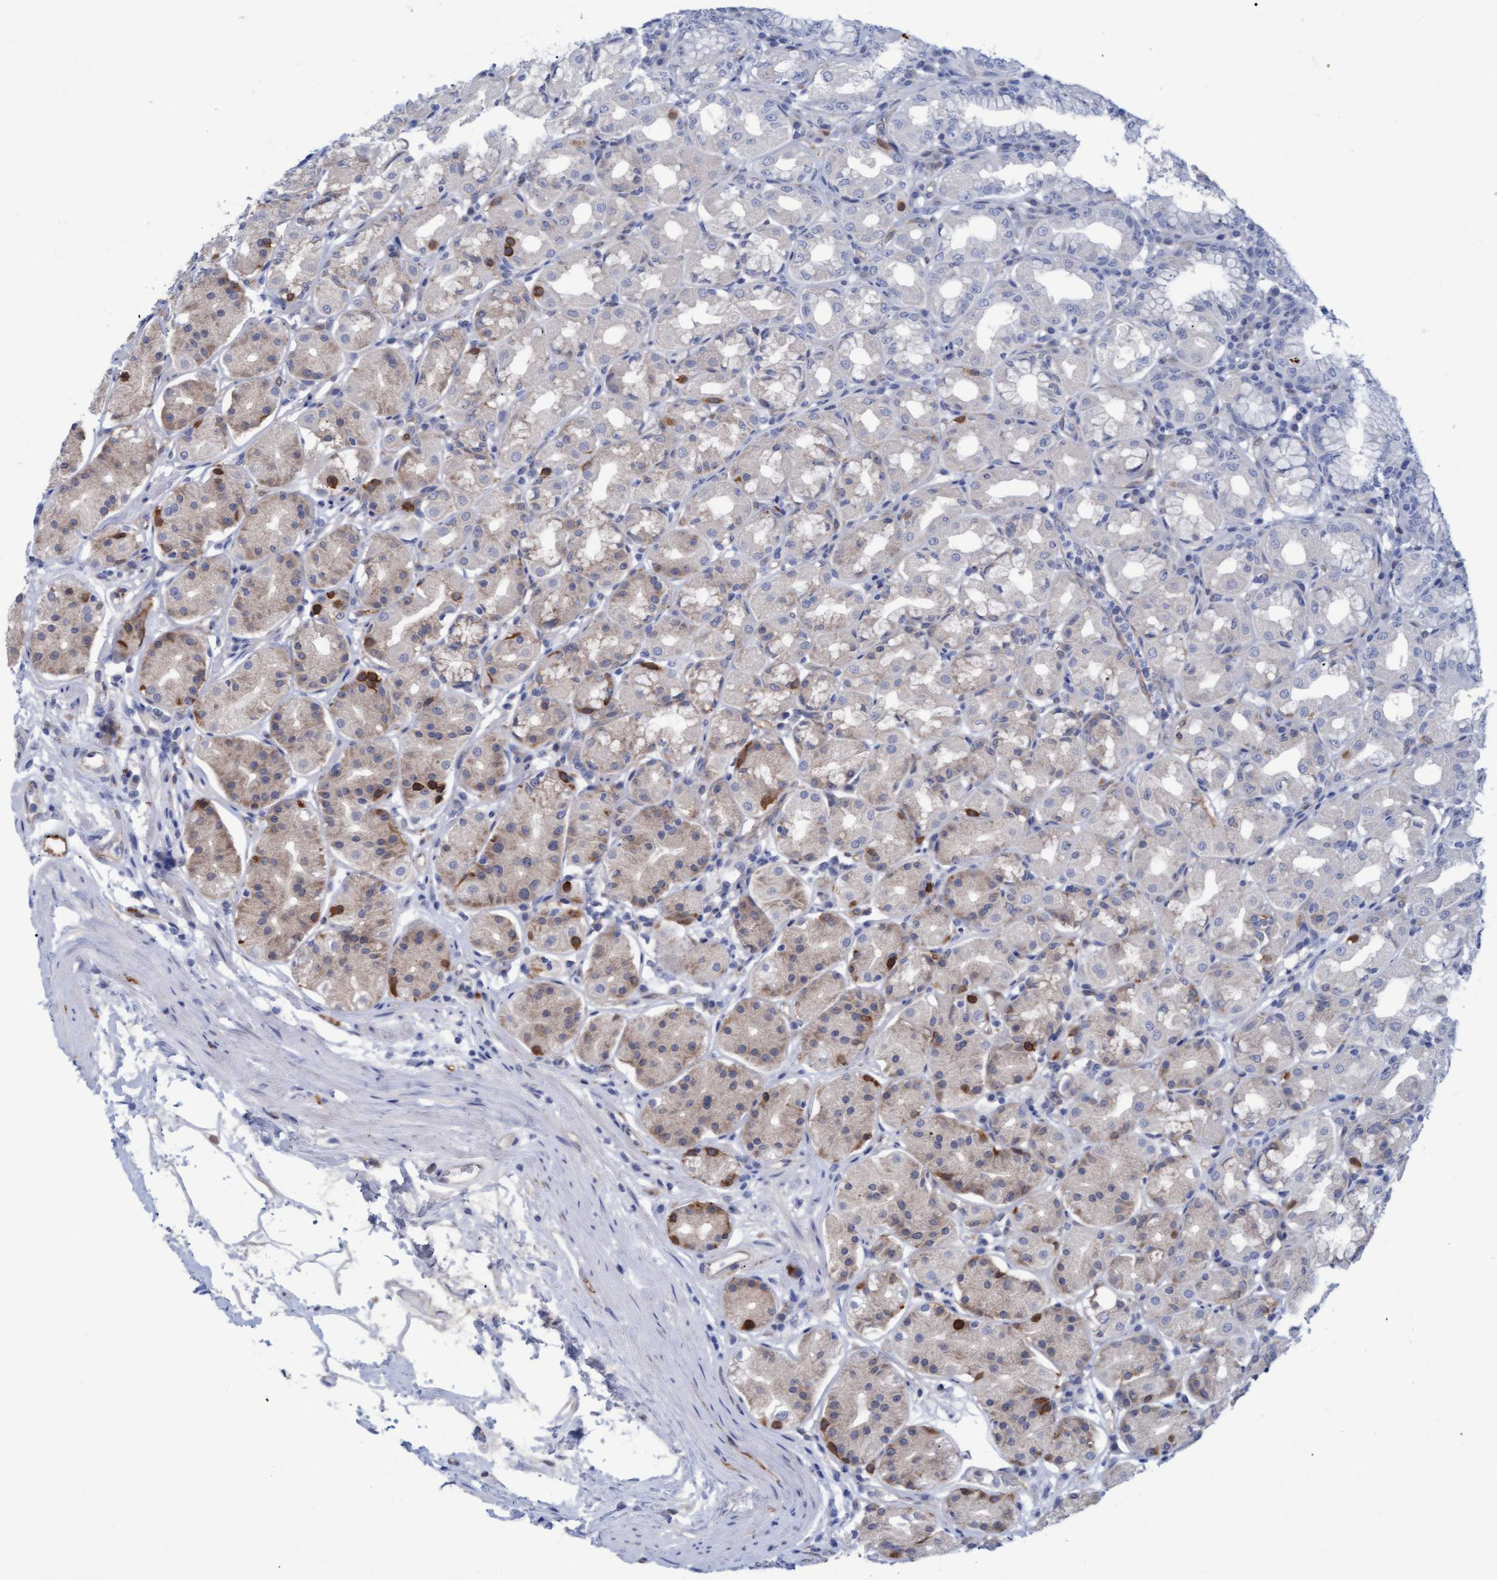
{"staining": {"intensity": "moderate", "quantity": "<25%", "location": "cytoplasmic/membranous"}, "tissue": "stomach", "cell_type": "Glandular cells", "image_type": "normal", "snomed": [{"axis": "morphology", "description": "Normal tissue, NOS"}, {"axis": "topography", "description": "Stomach"}, {"axis": "topography", "description": "Stomach, lower"}], "caption": "IHC of normal stomach displays low levels of moderate cytoplasmic/membranous positivity in about <25% of glandular cells.", "gene": "STXBP1", "patient": {"sex": "female", "age": 56}}